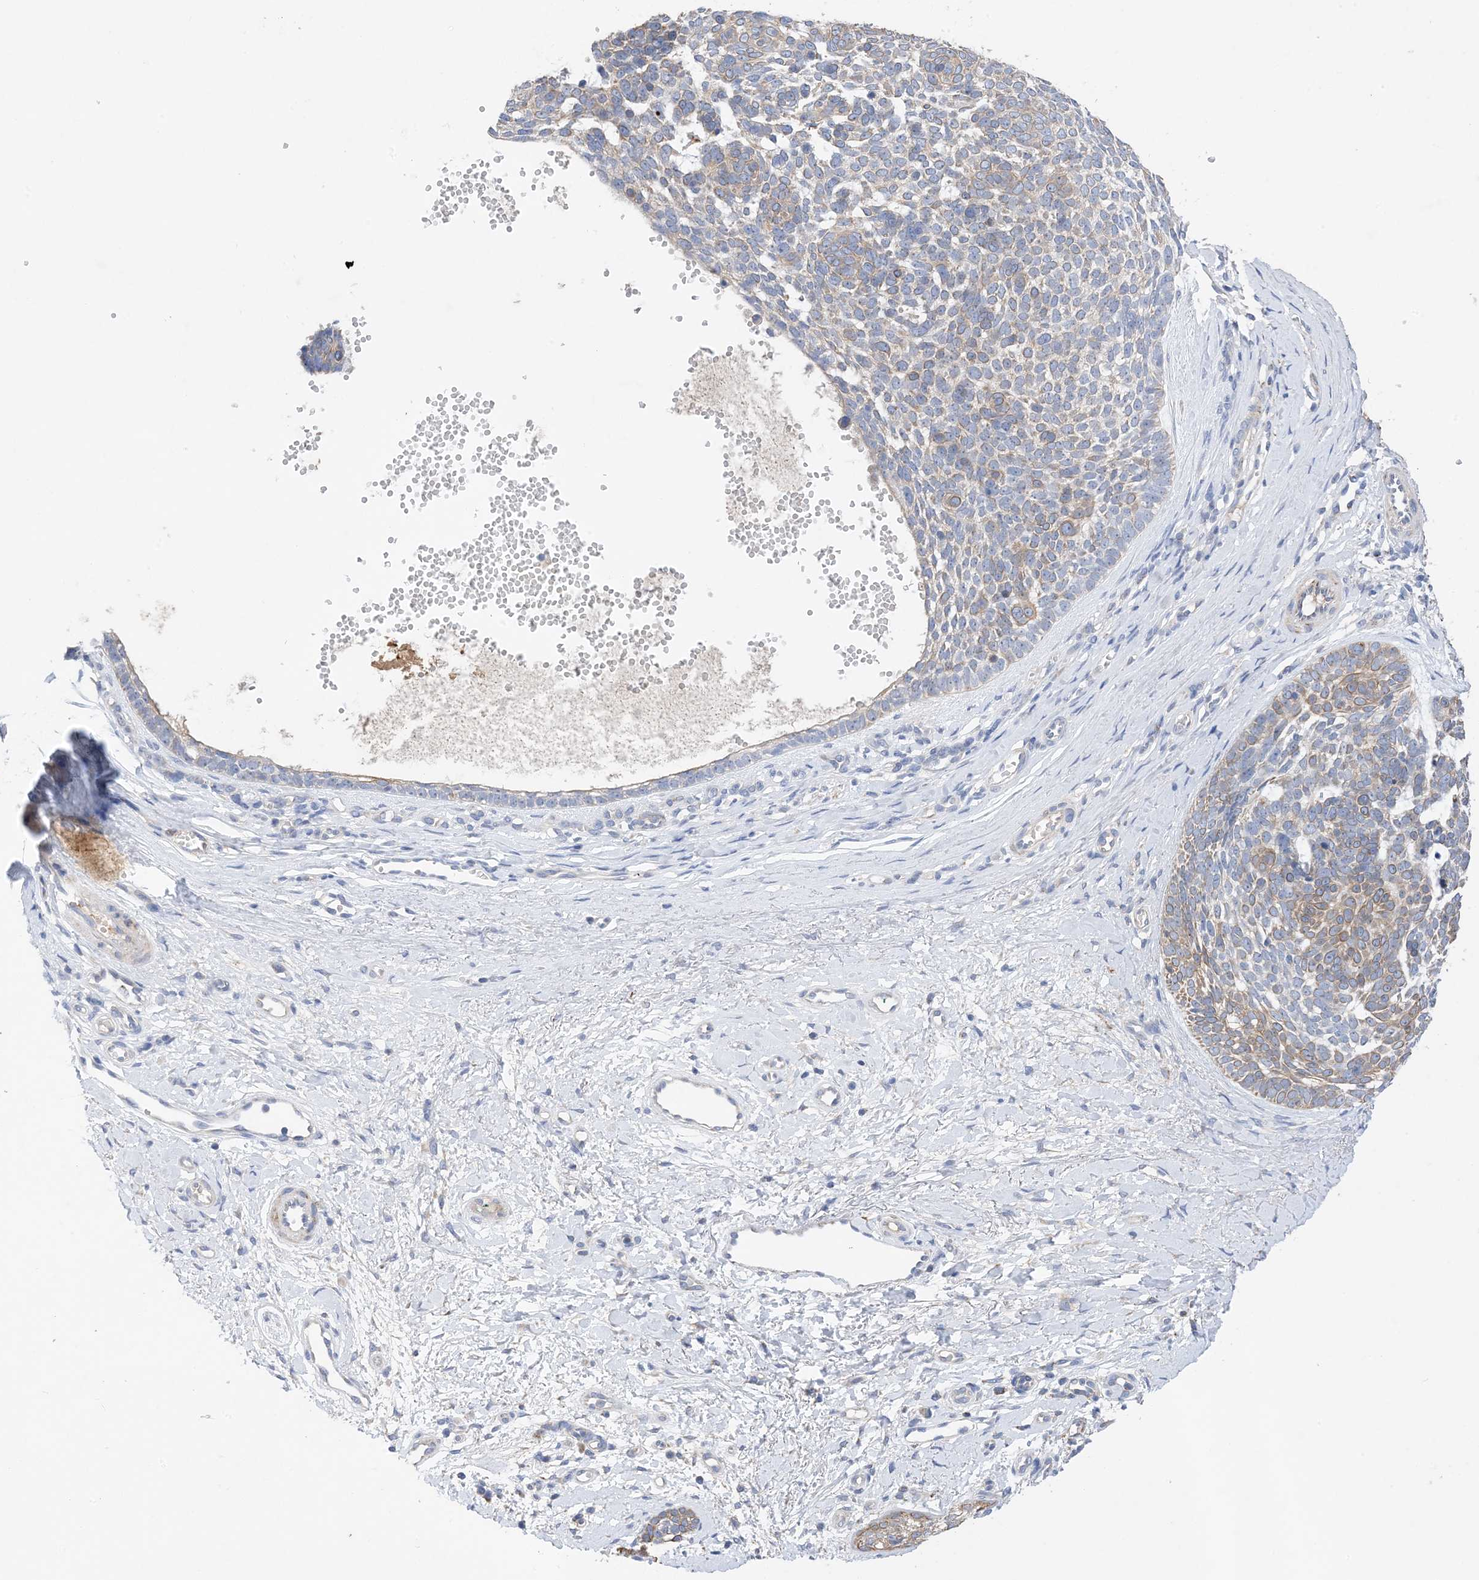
{"staining": {"intensity": "weak", "quantity": "25%-75%", "location": "cytoplasmic/membranous"}, "tissue": "skin cancer", "cell_type": "Tumor cells", "image_type": "cancer", "snomed": [{"axis": "morphology", "description": "Basal cell carcinoma"}, {"axis": "topography", "description": "Skin"}], "caption": "The image exhibits a brown stain indicating the presence of a protein in the cytoplasmic/membranous of tumor cells in skin basal cell carcinoma.", "gene": "PLK4", "patient": {"sex": "female", "age": 81}}